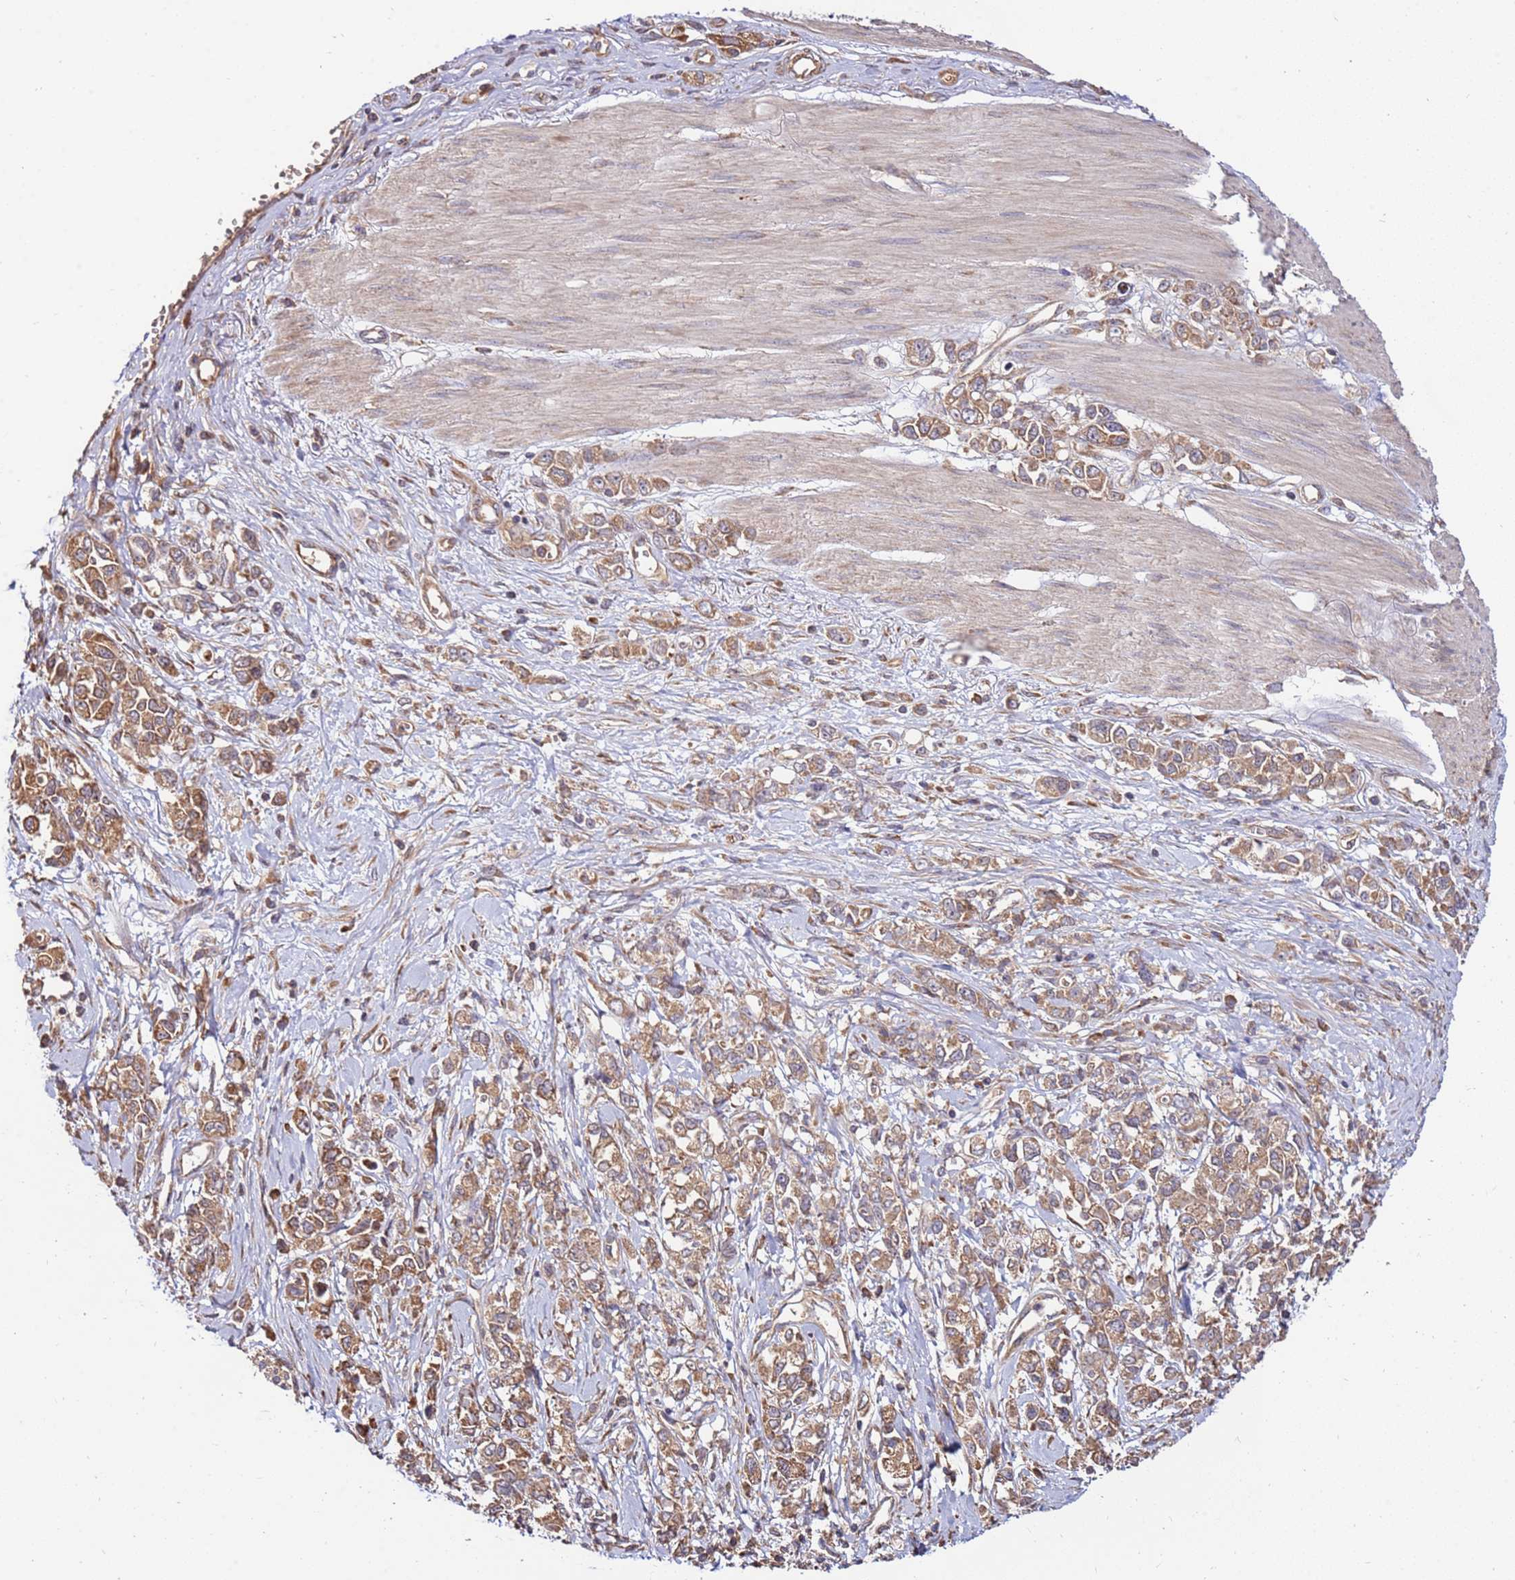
{"staining": {"intensity": "moderate", "quantity": ">75%", "location": "cytoplasmic/membranous"}, "tissue": "stomach cancer", "cell_type": "Tumor cells", "image_type": "cancer", "snomed": [{"axis": "morphology", "description": "Adenocarcinoma, NOS"}, {"axis": "topography", "description": "Stomach"}], "caption": "Human adenocarcinoma (stomach) stained with a protein marker exhibits moderate staining in tumor cells.", "gene": "SLC44A5", "patient": {"sex": "female", "age": 76}}